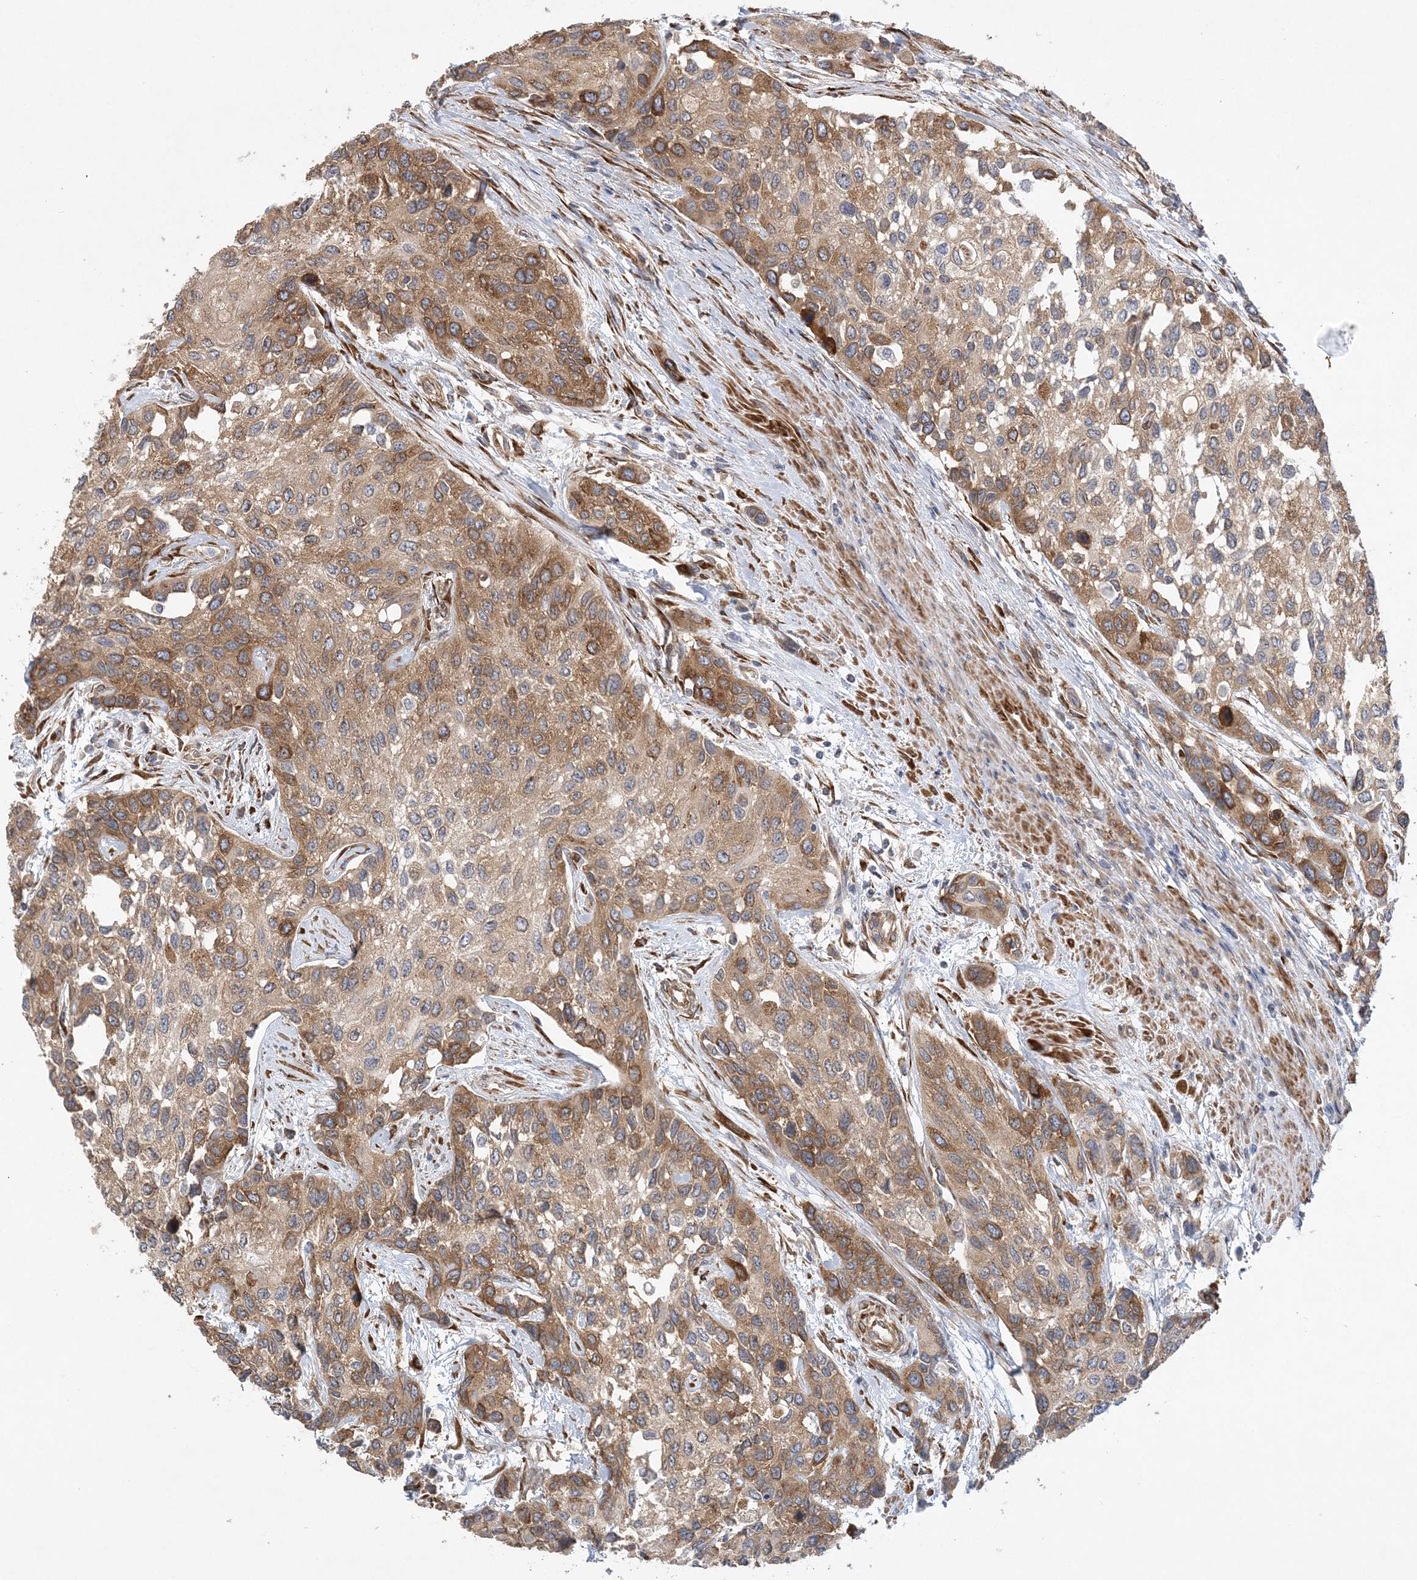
{"staining": {"intensity": "moderate", "quantity": ">75%", "location": "cytoplasmic/membranous"}, "tissue": "urothelial cancer", "cell_type": "Tumor cells", "image_type": "cancer", "snomed": [{"axis": "morphology", "description": "Normal tissue, NOS"}, {"axis": "morphology", "description": "Urothelial carcinoma, High grade"}, {"axis": "topography", "description": "Vascular tissue"}, {"axis": "topography", "description": "Urinary bladder"}], "caption": "A histopathology image of urothelial cancer stained for a protein displays moderate cytoplasmic/membranous brown staining in tumor cells.", "gene": "MAP4K5", "patient": {"sex": "female", "age": 56}}